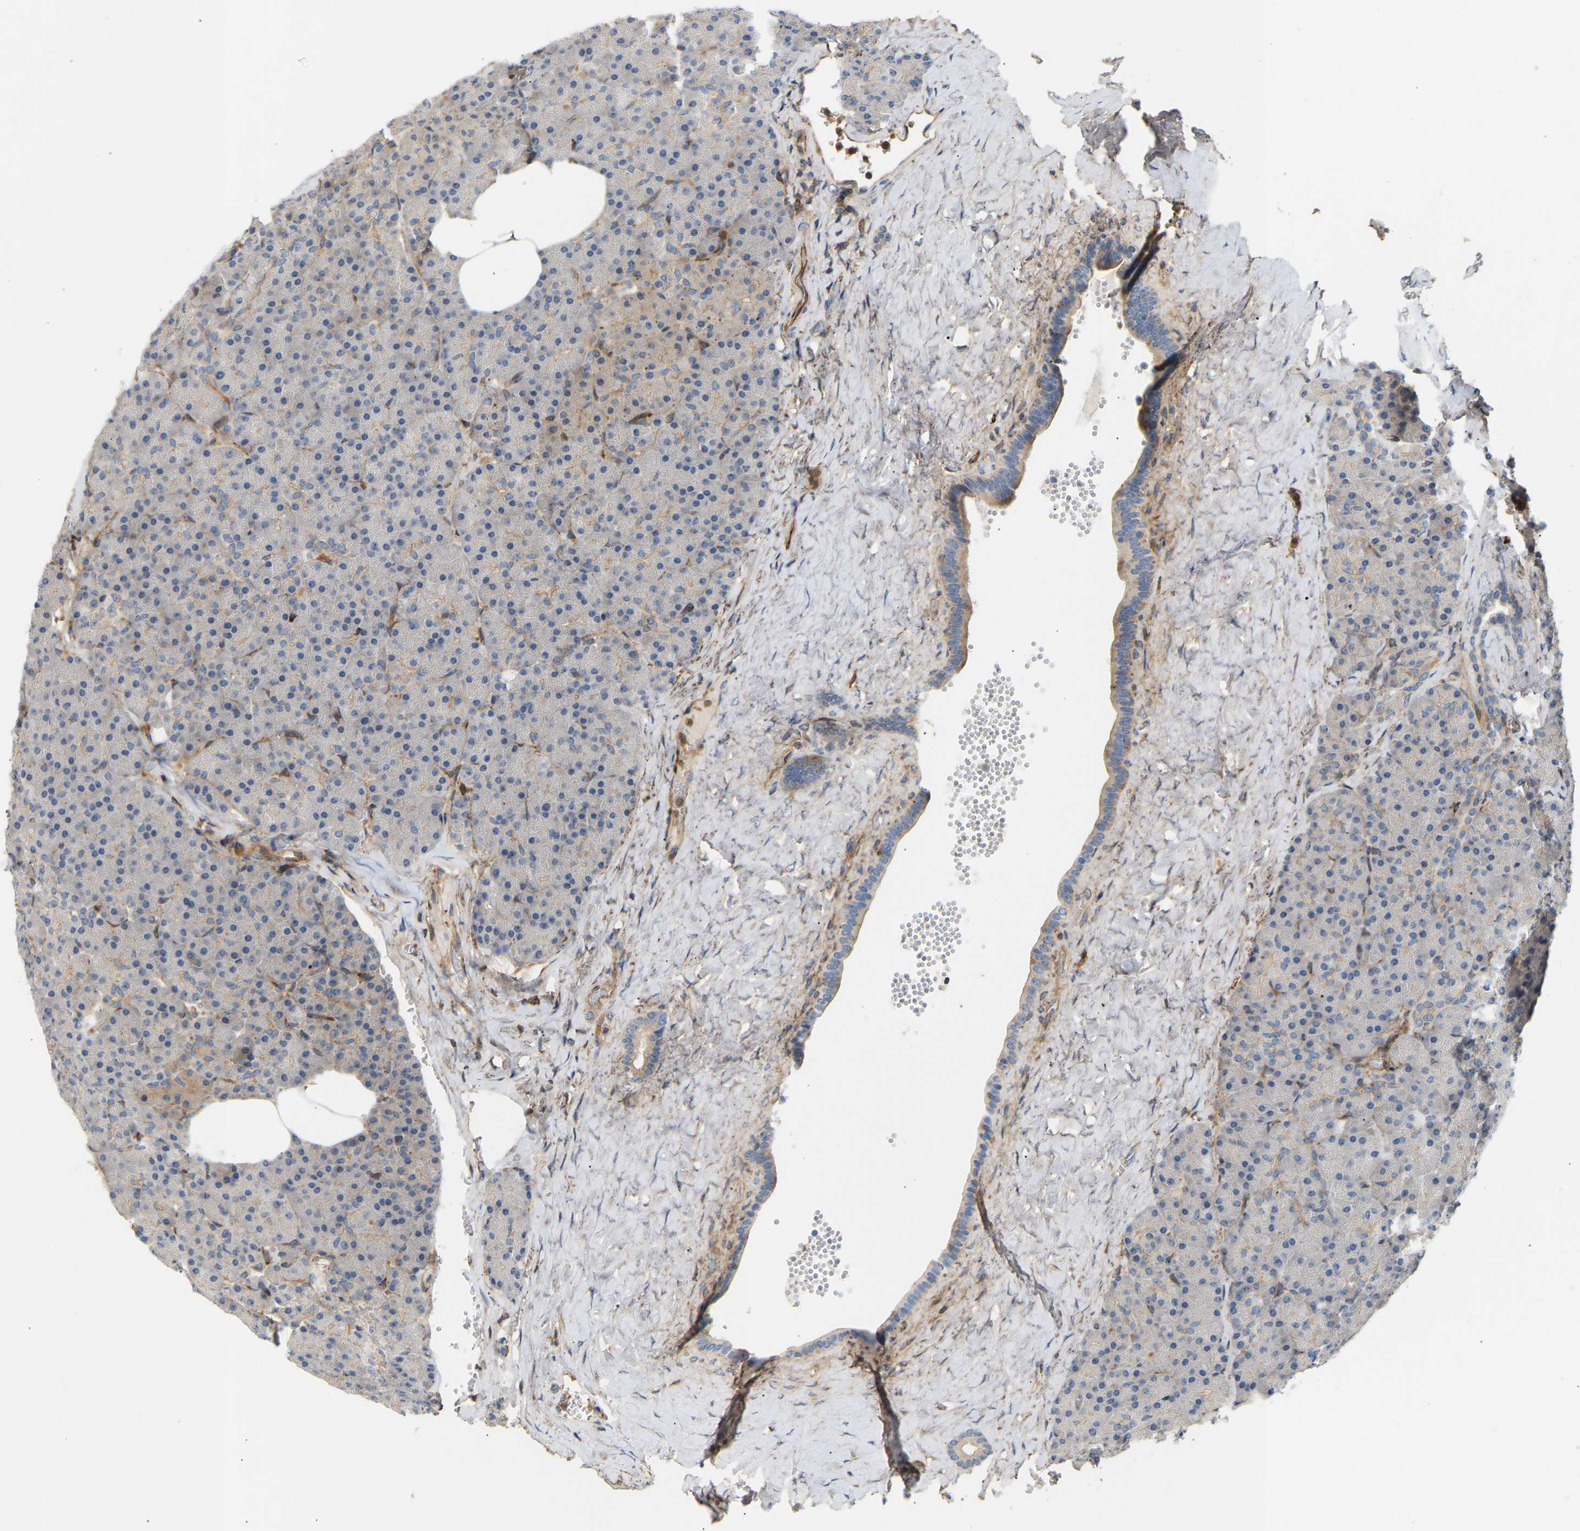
{"staining": {"intensity": "moderate", "quantity": "<25%", "location": "cytoplasmic/membranous"}, "tissue": "pancreas", "cell_type": "Exocrine glandular cells", "image_type": "normal", "snomed": [{"axis": "morphology", "description": "Normal tissue, NOS"}, {"axis": "morphology", "description": "Carcinoid, malignant, NOS"}, {"axis": "topography", "description": "Pancreas"}], "caption": "Immunohistochemical staining of normal pancreas reveals moderate cytoplasmic/membranous protein staining in about <25% of exocrine glandular cells. Using DAB (brown) and hematoxylin (blue) stains, captured at high magnification using brightfield microscopy.", "gene": "PLCG2", "patient": {"sex": "female", "age": 35}}